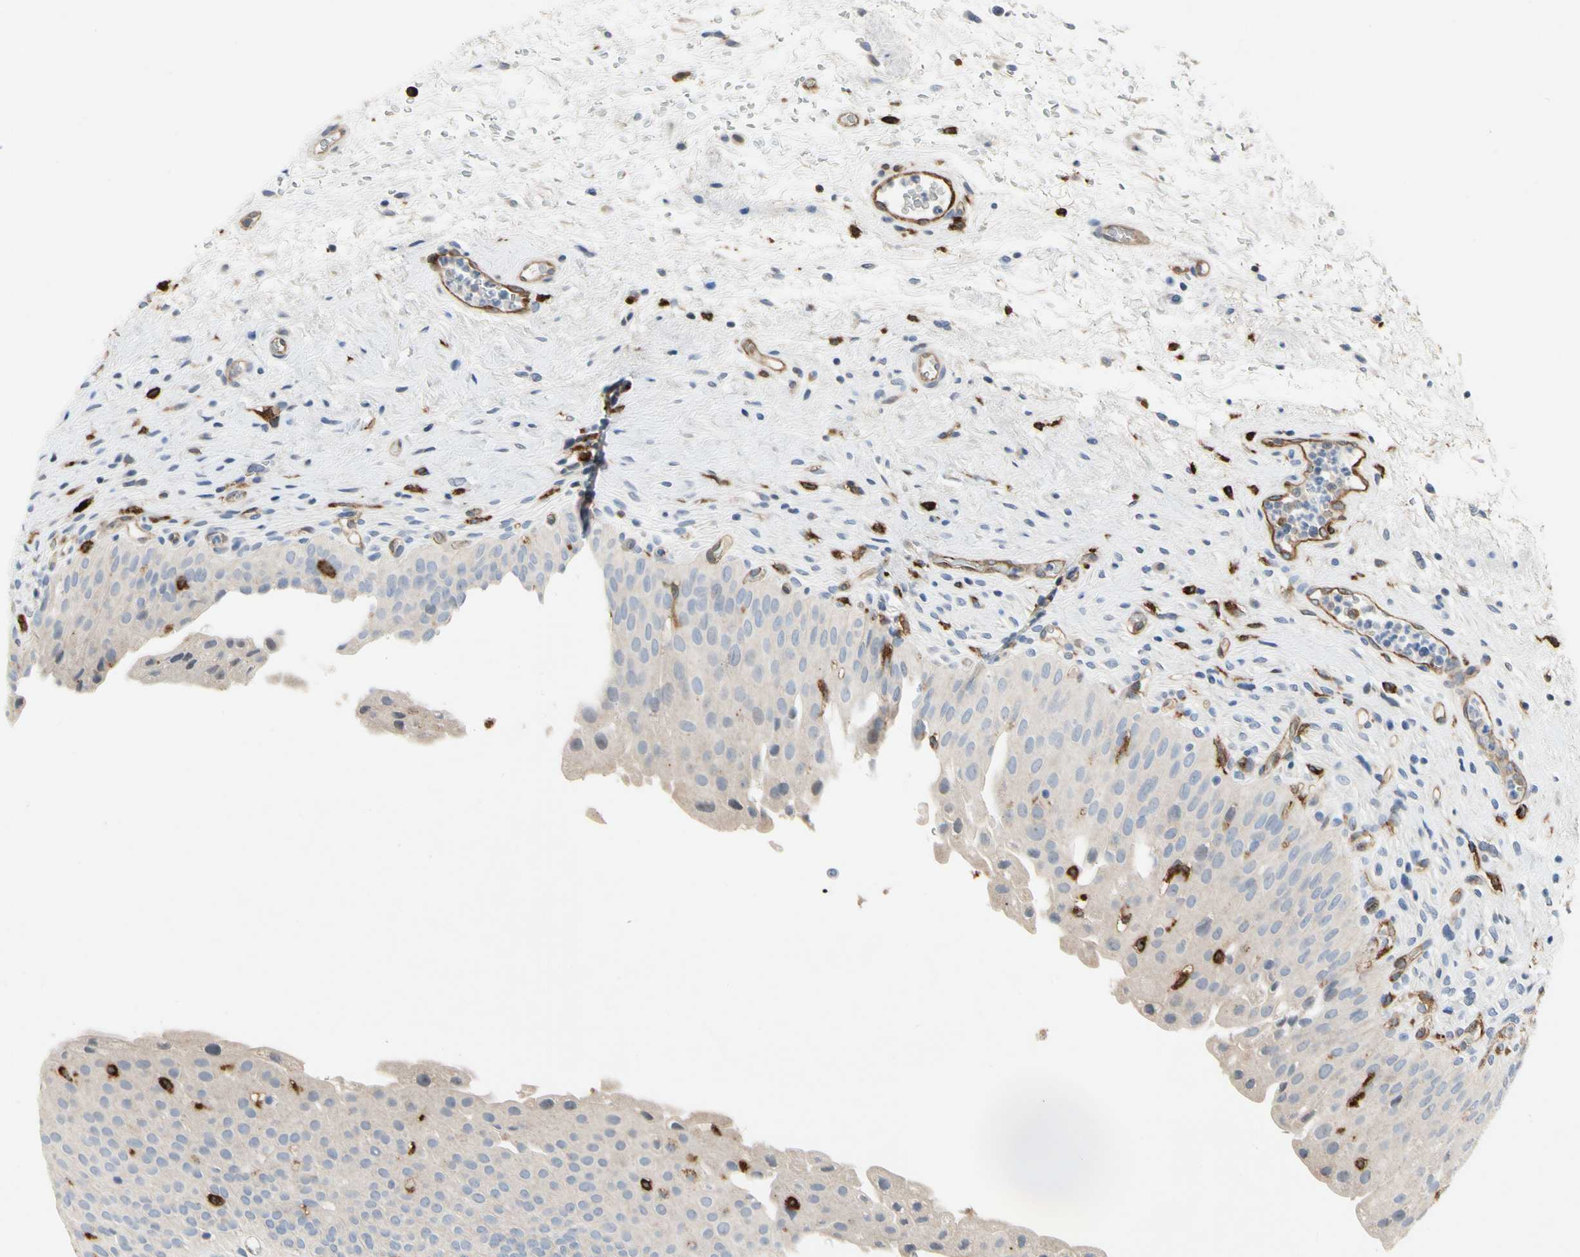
{"staining": {"intensity": "negative", "quantity": "none", "location": "none"}, "tissue": "urinary bladder", "cell_type": "Urothelial cells", "image_type": "normal", "snomed": [{"axis": "morphology", "description": "Normal tissue, NOS"}, {"axis": "morphology", "description": "Urothelial carcinoma, High grade"}, {"axis": "topography", "description": "Urinary bladder"}], "caption": "Immunohistochemistry image of normal urinary bladder: human urinary bladder stained with DAB demonstrates no significant protein positivity in urothelial cells. The staining is performed using DAB (3,3'-diaminobenzidine) brown chromogen with nuclei counter-stained in using hematoxylin.", "gene": "GAS6", "patient": {"sex": "male", "age": 46}}